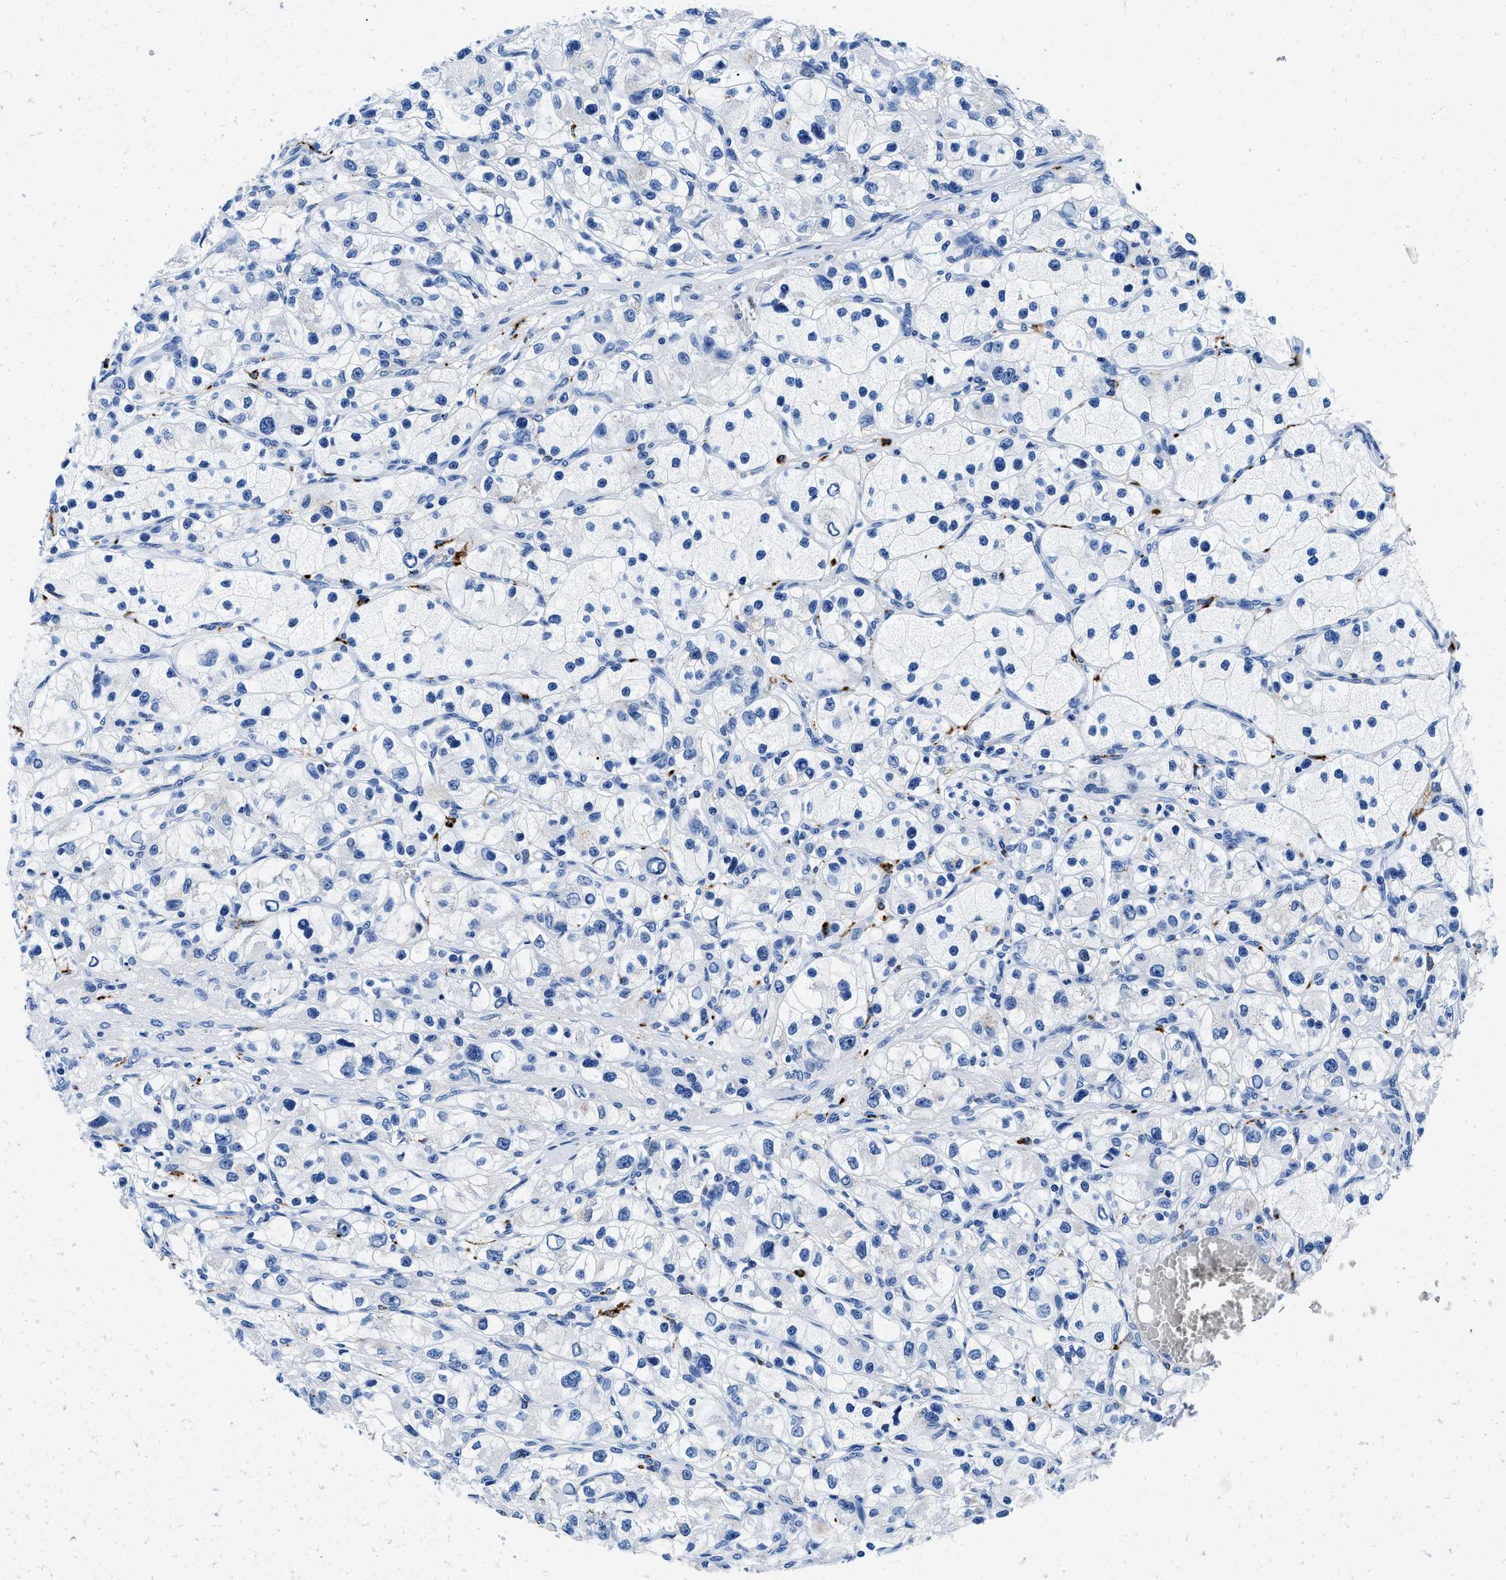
{"staining": {"intensity": "negative", "quantity": "none", "location": "none"}, "tissue": "renal cancer", "cell_type": "Tumor cells", "image_type": "cancer", "snomed": [{"axis": "morphology", "description": "Adenocarcinoma, NOS"}, {"axis": "topography", "description": "Kidney"}], "caption": "A micrograph of renal cancer (adenocarcinoma) stained for a protein exhibits no brown staining in tumor cells. Brightfield microscopy of immunohistochemistry (IHC) stained with DAB (3,3'-diaminobenzidine) (brown) and hematoxylin (blue), captured at high magnification.", "gene": "OR14K1", "patient": {"sex": "female", "age": 57}}